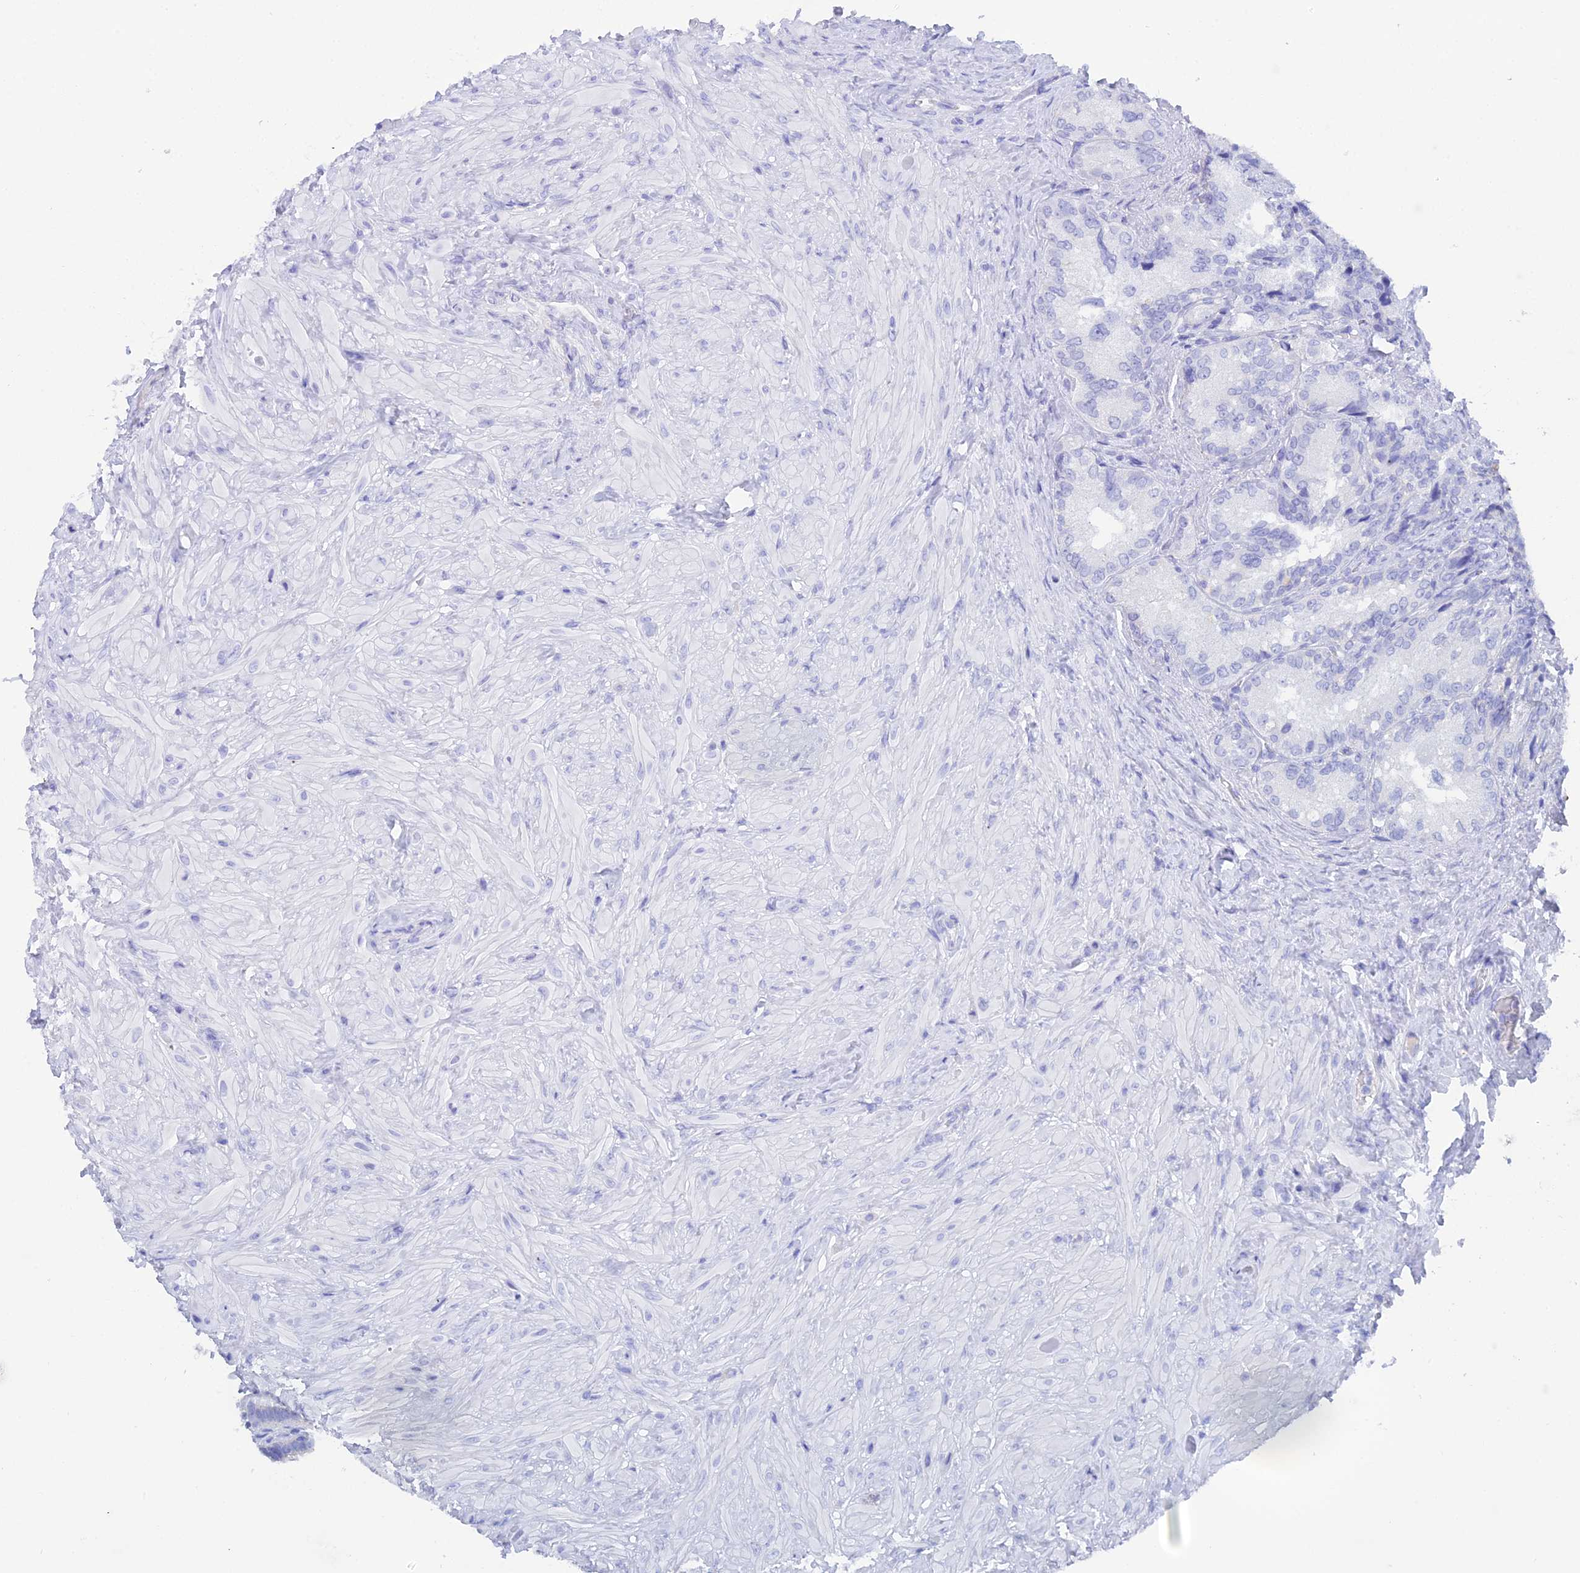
{"staining": {"intensity": "negative", "quantity": "none", "location": "none"}, "tissue": "seminal vesicle", "cell_type": "Glandular cells", "image_type": "normal", "snomed": [{"axis": "morphology", "description": "Normal tissue, NOS"}, {"axis": "topography", "description": "Seminal veicle"}, {"axis": "topography", "description": "Peripheral nerve tissue"}], "caption": "Unremarkable seminal vesicle was stained to show a protein in brown. There is no significant positivity in glandular cells. (Brightfield microscopy of DAB (3,3'-diaminobenzidine) immunohistochemistry at high magnification).", "gene": "REG1A", "patient": {"sex": "male", "age": 67}}